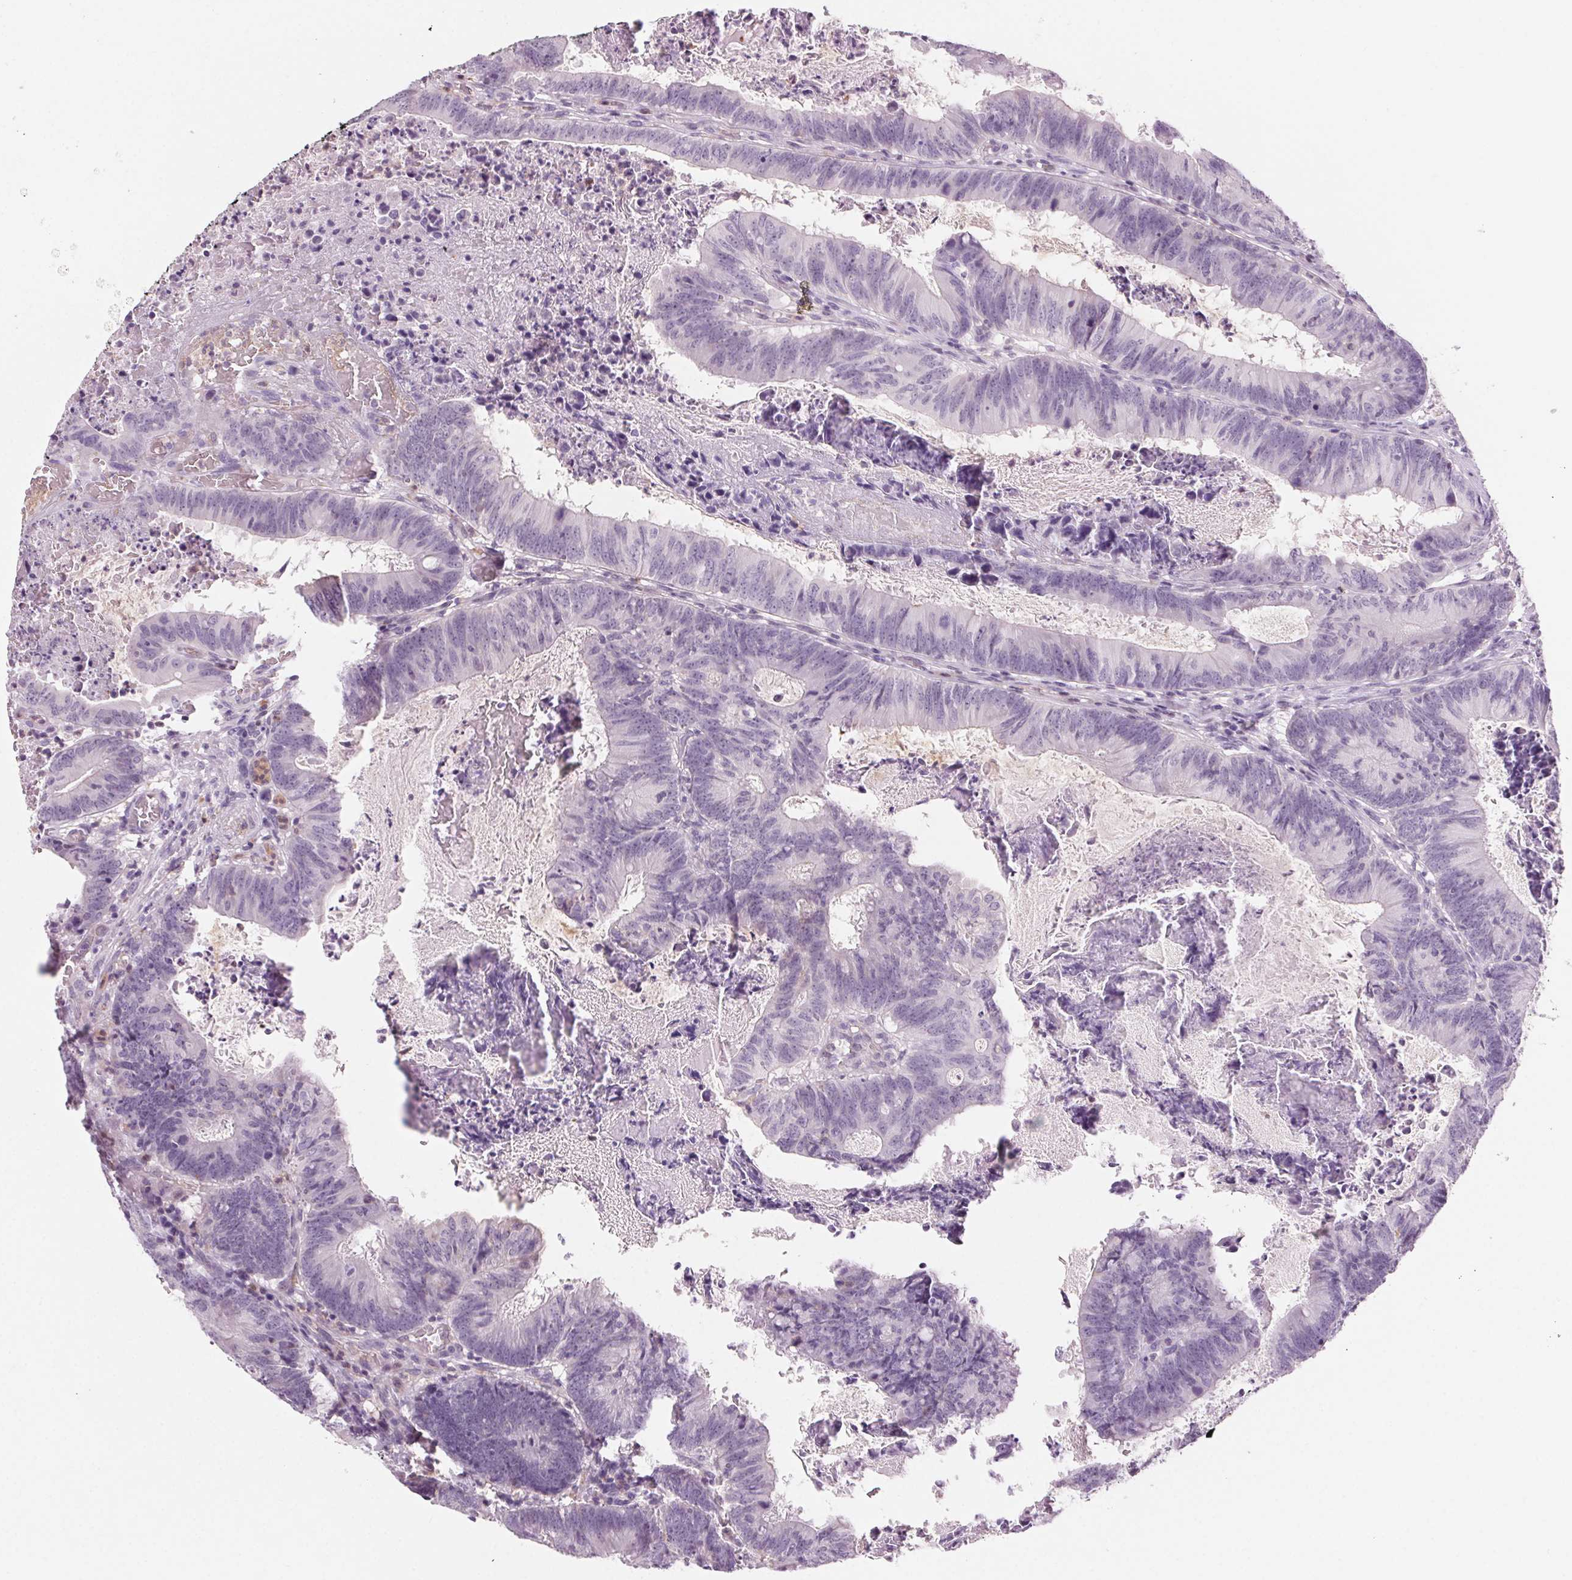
{"staining": {"intensity": "weak", "quantity": "<25%", "location": "cytoplasmic/membranous"}, "tissue": "colorectal cancer", "cell_type": "Tumor cells", "image_type": "cancer", "snomed": [{"axis": "morphology", "description": "Adenocarcinoma, NOS"}, {"axis": "topography", "description": "Colon"}], "caption": "IHC of human colorectal cancer (adenocarcinoma) demonstrates no staining in tumor cells.", "gene": "SLC6A19", "patient": {"sex": "female", "age": 70}}